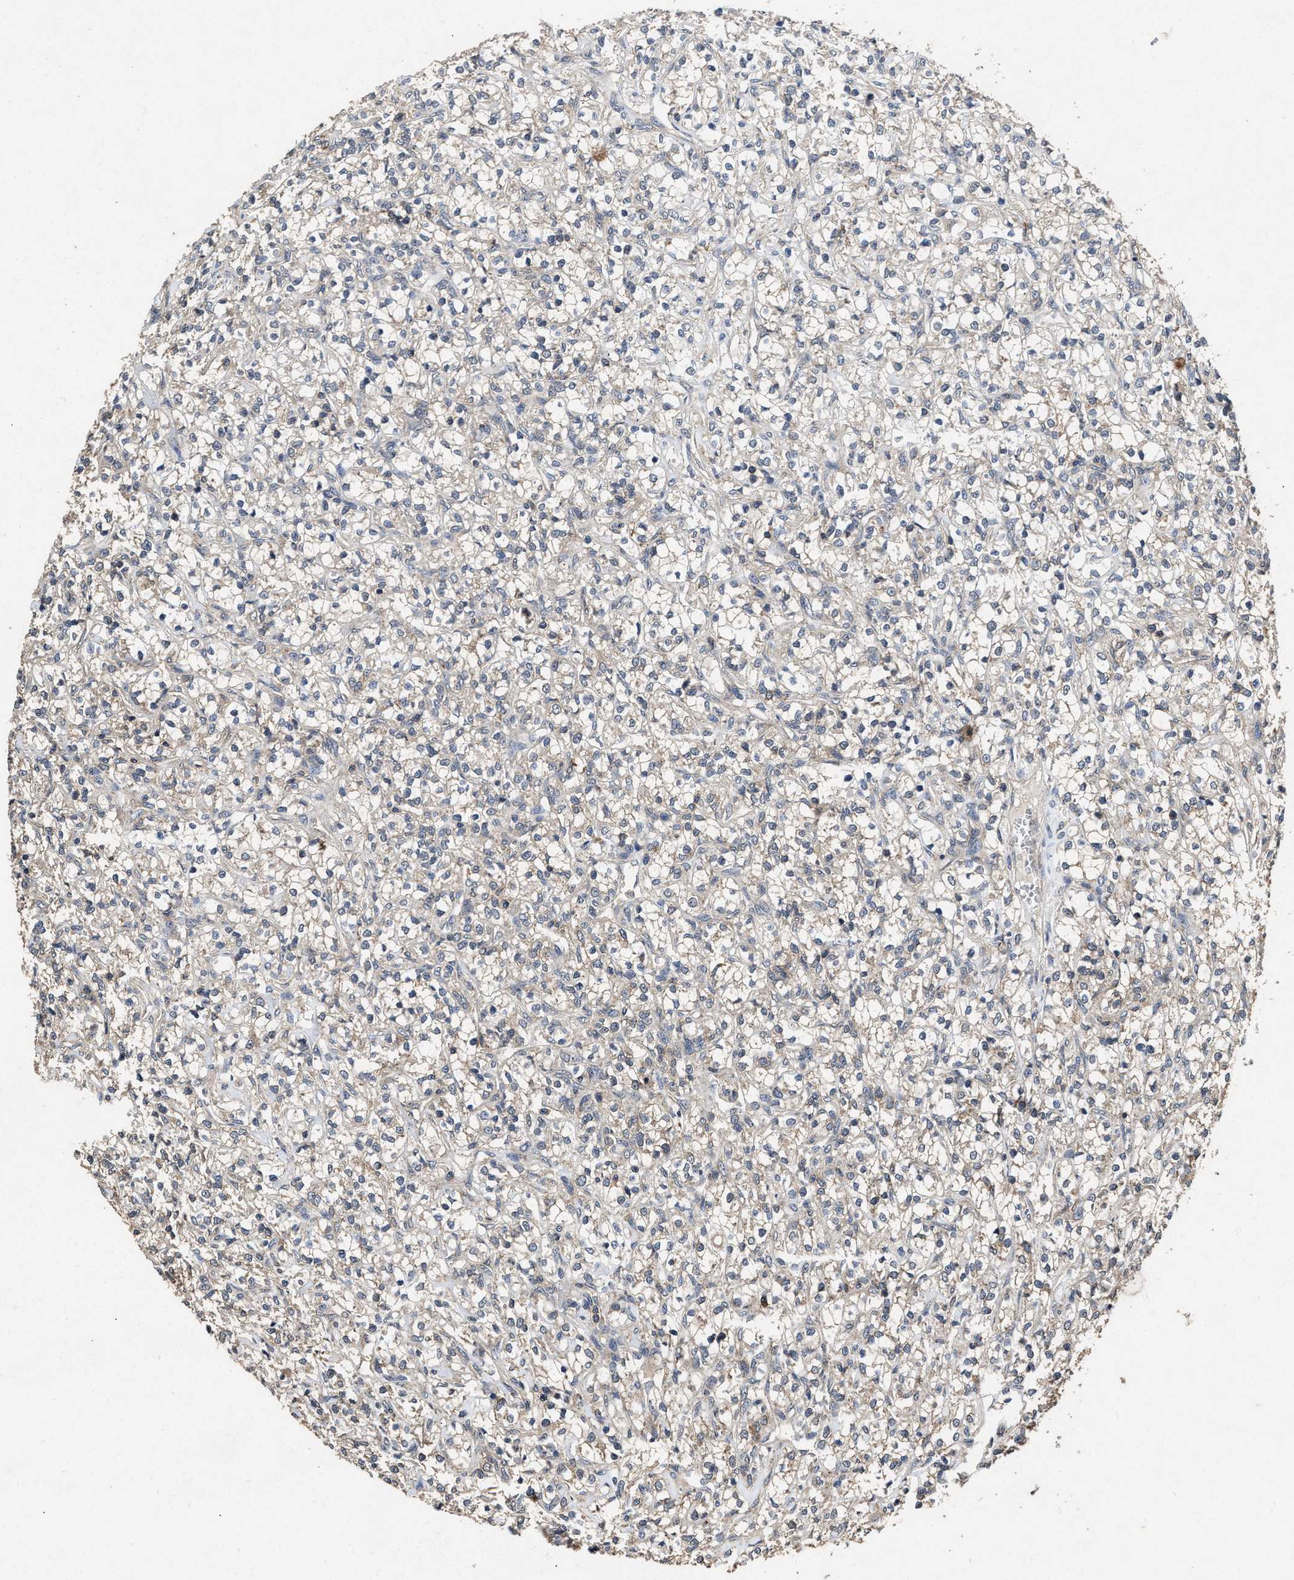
{"staining": {"intensity": "weak", "quantity": "<25%", "location": "cytoplasmic/membranous"}, "tissue": "renal cancer", "cell_type": "Tumor cells", "image_type": "cancer", "snomed": [{"axis": "morphology", "description": "Adenocarcinoma, NOS"}, {"axis": "topography", "description": "Kidney"}], "caption": "Histopathology image shows no significant protein expression in tumor cells of renal cancer. (DAB (3,3'-diaminobenzidine) immunohistochemistry (IHC), high magnification).", "gene": "PDAP1", "patient": {"sex": "female", "age": 69}}